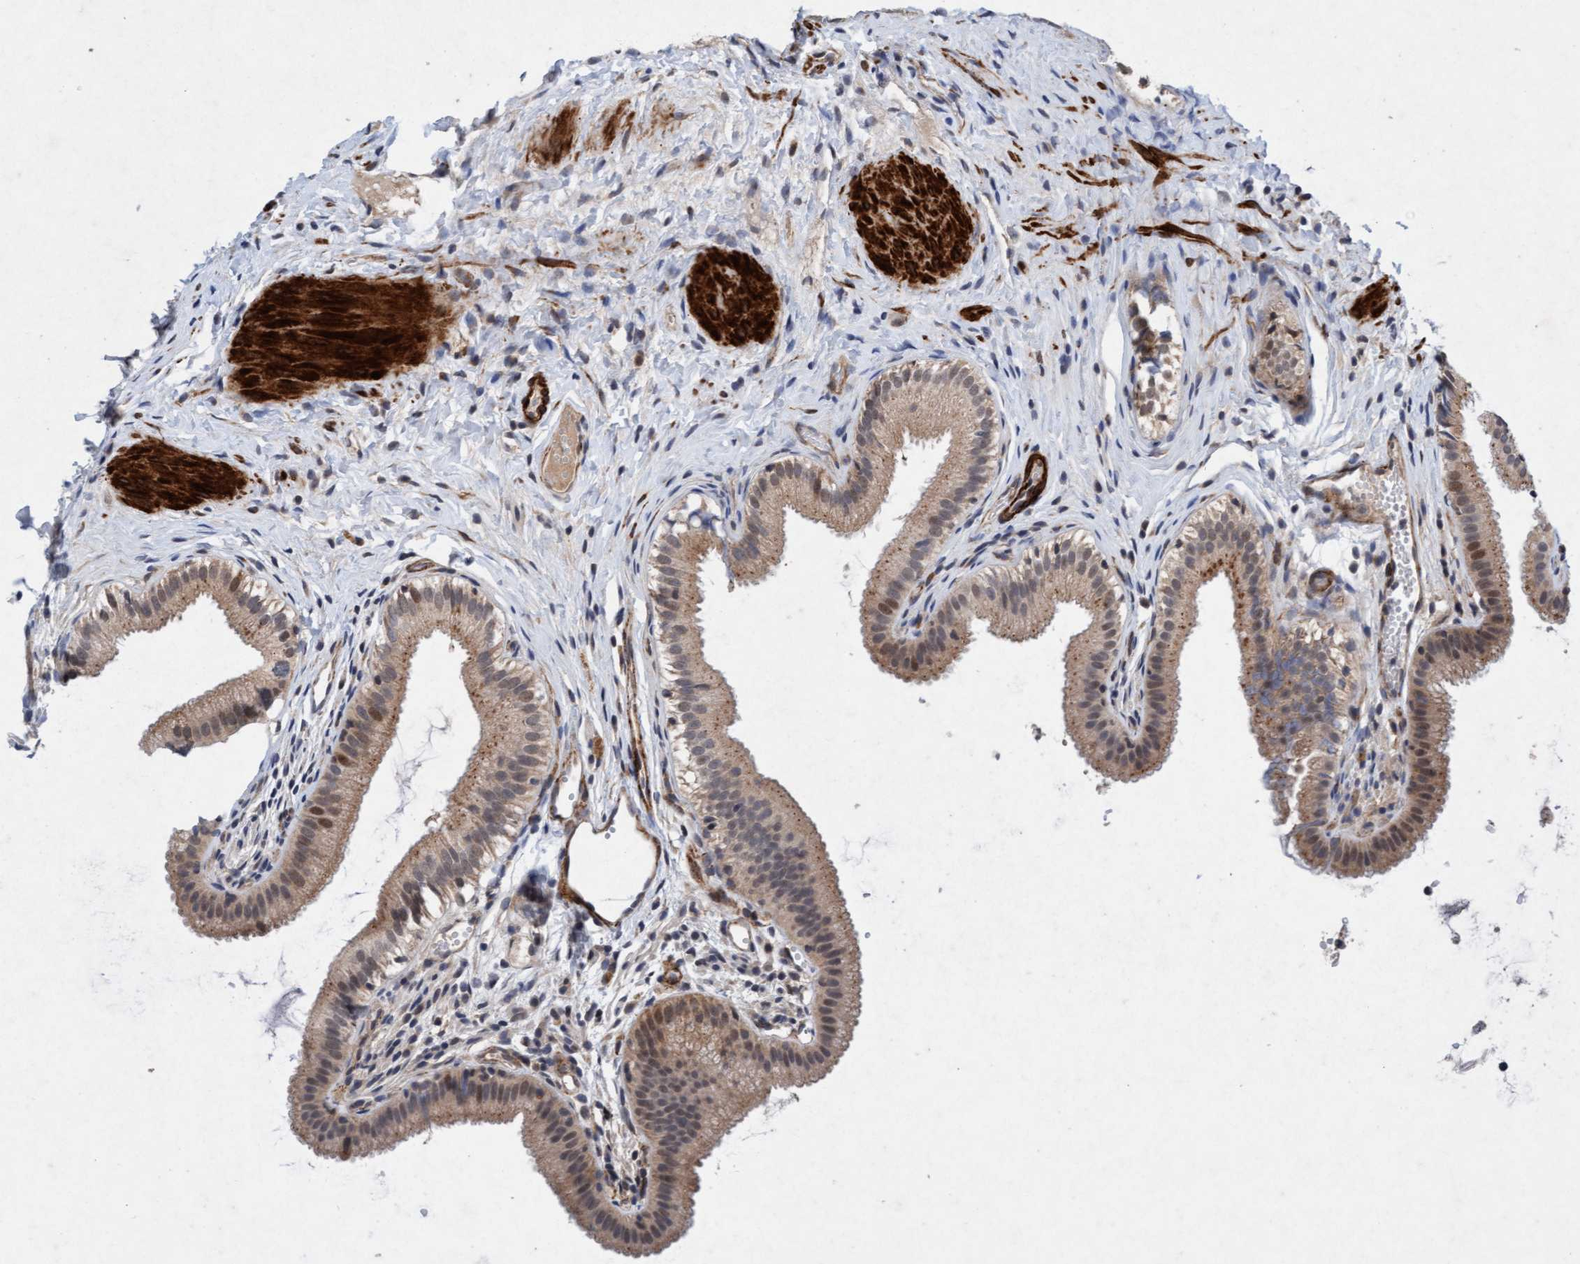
{"staining": {"intensity": "moderate", "quantity": ">75%", "location": "cytoplasmic/membranous,nuclear"}, "tissue": "gallbladder", "cell_type": "Glandular cells", "image_type": "normal", "snomed": [{"axis": "morphology", "description": "Normal tissue, NOS"}, {"axis": "topography", "description": "Gallbladder"}], "caption": "A medium amount of moderate cytoplasmic/membranous,nuclear expression is seen in approximately >75% of glandular cells in normal gallbladder. (Brightfield microscopy of DAB IHC at high magnification).", "gene": "TMEM70", "patient": {"sex": "female", "age": 26}}